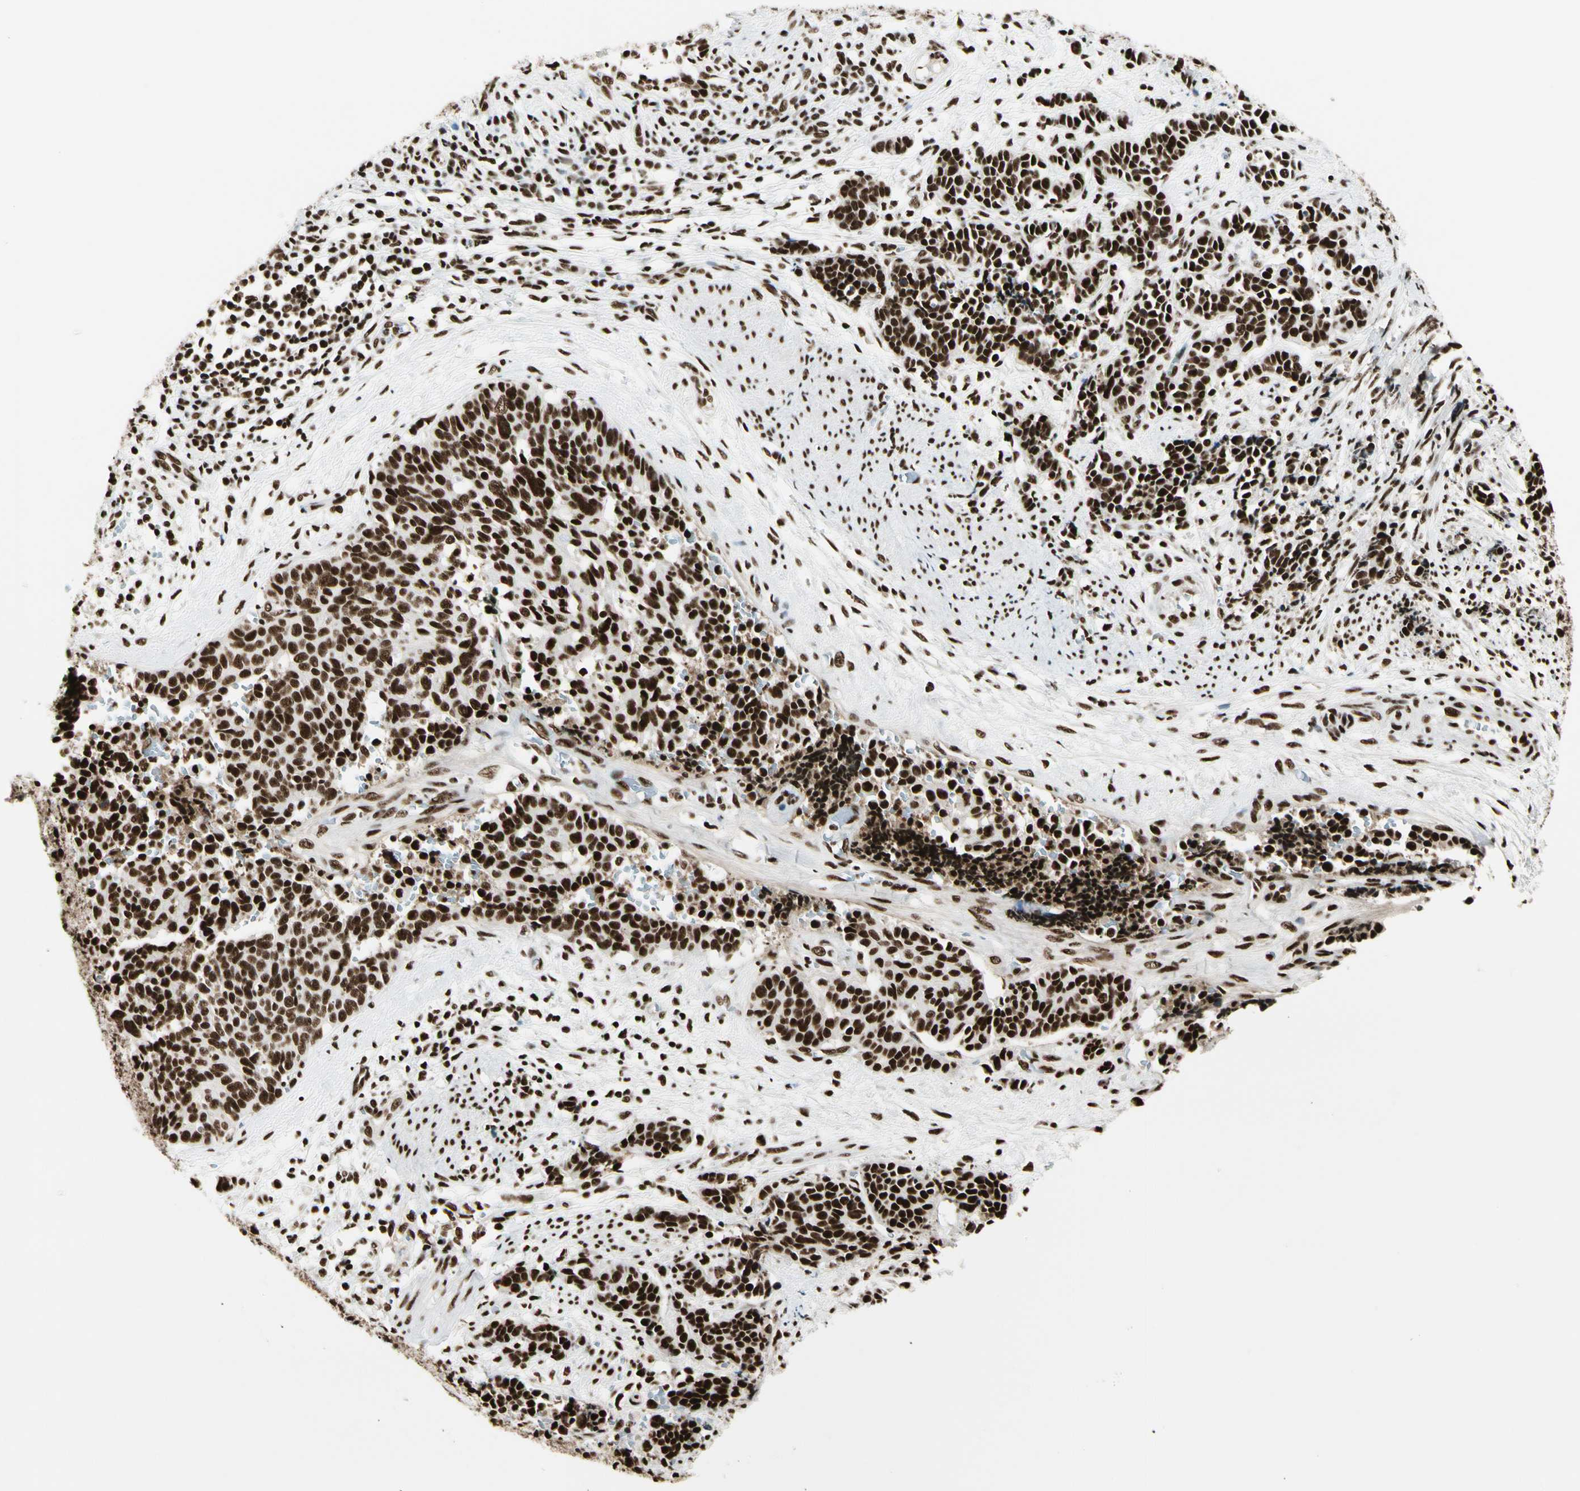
{"staining": {"intensity": "strong", "quantity": ">75%", "location": "nuclear"}, "tissue": "cervical cancer", "cell_type": "Tumor cells", "image_type": "cancer", "snomed": [{"axis": "morphology", "description": "Squamous cell carcinoma, NOS"}, {"axis": "topography", "description": "Cervix"}], "caption": "Strong nuclear protein staining is appreciated in about >75% of tumor cells in cervical cancer.", "gene": "CCAR1", "patient": {"sex": "female", "age": 35}}